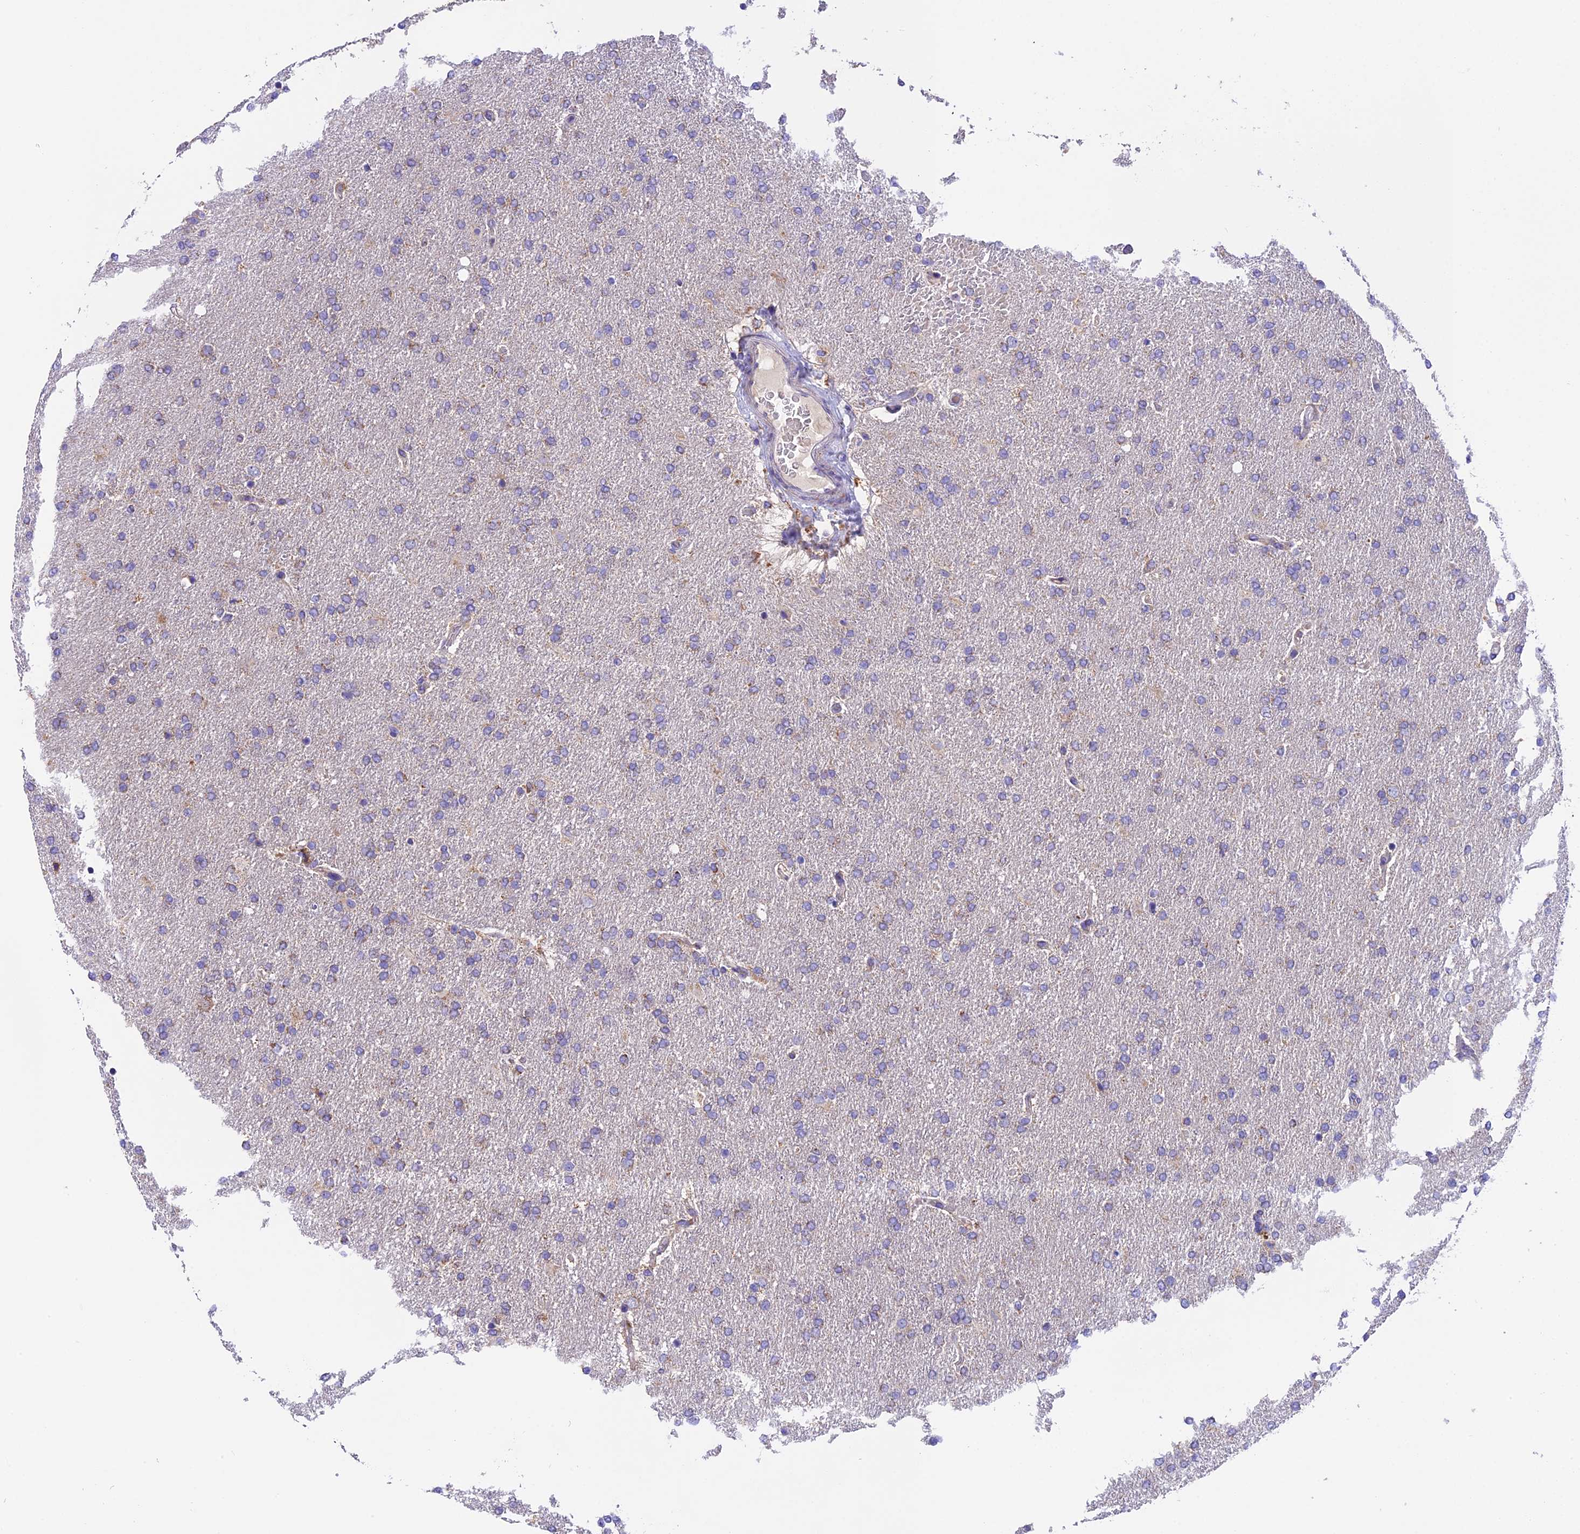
{"staining": {"intensity": "weak", "quantity": "<25%", "location": "cytoplasmic/membranous"}, "tissue": "glioma", "cell_type": "Tumor cells", "image_type": "cancer", "snomed": [{"axis": "morphology", "description": "Glioma, malignant, High grade"}, {"axis": "topography", "description": "Brain"}], "caption": "Human high-grade glioma (malignant) stained for a protein using immunohistochemistry shows no expression in tumor cells.", "gene": "MGME1", "patient": {"sex": "male", "age": 72}}